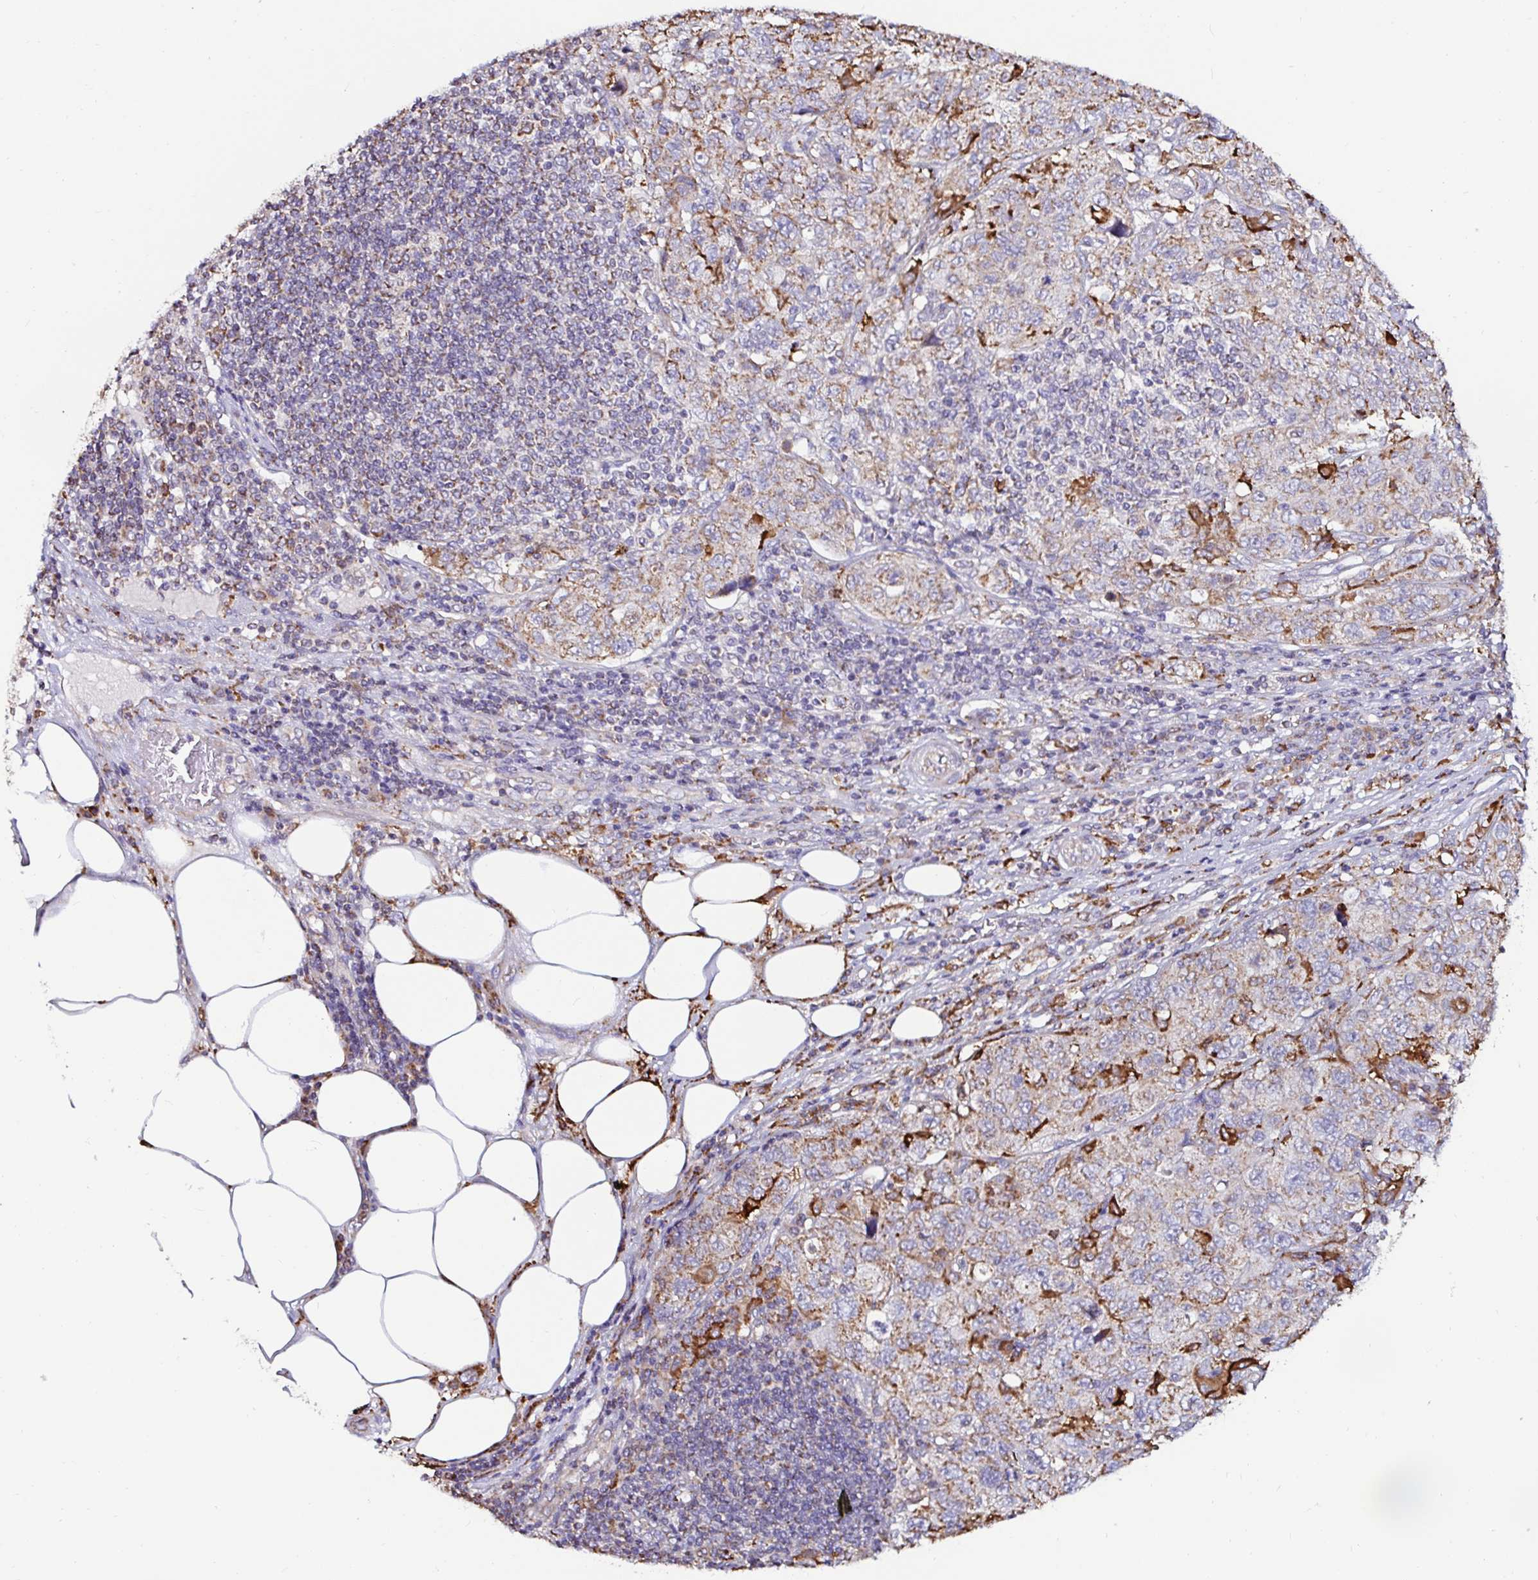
{"staining": {"intensity": "weak", "quantity": "25%-75%", "location": "cytoplasmic/membranous"}, "tissue": "pancreatic cancer", "cell_type": "Tumor cells", "image_type": "cancer", "snomed": [{"axis": "morphology", "description": "Adenocarcinoma, NOS"}, {"axis": "topography", "description": "Pancreas"}], "caption": "Immunohistochemical staining of human pancreatic adenocarcinoma exhibits low levels of weak cytoplasmic/membranous protein staining in about 25%-75% of tumor cells.", "gene": "MSR1", "patient": {"sex": "male", "age": 68}}